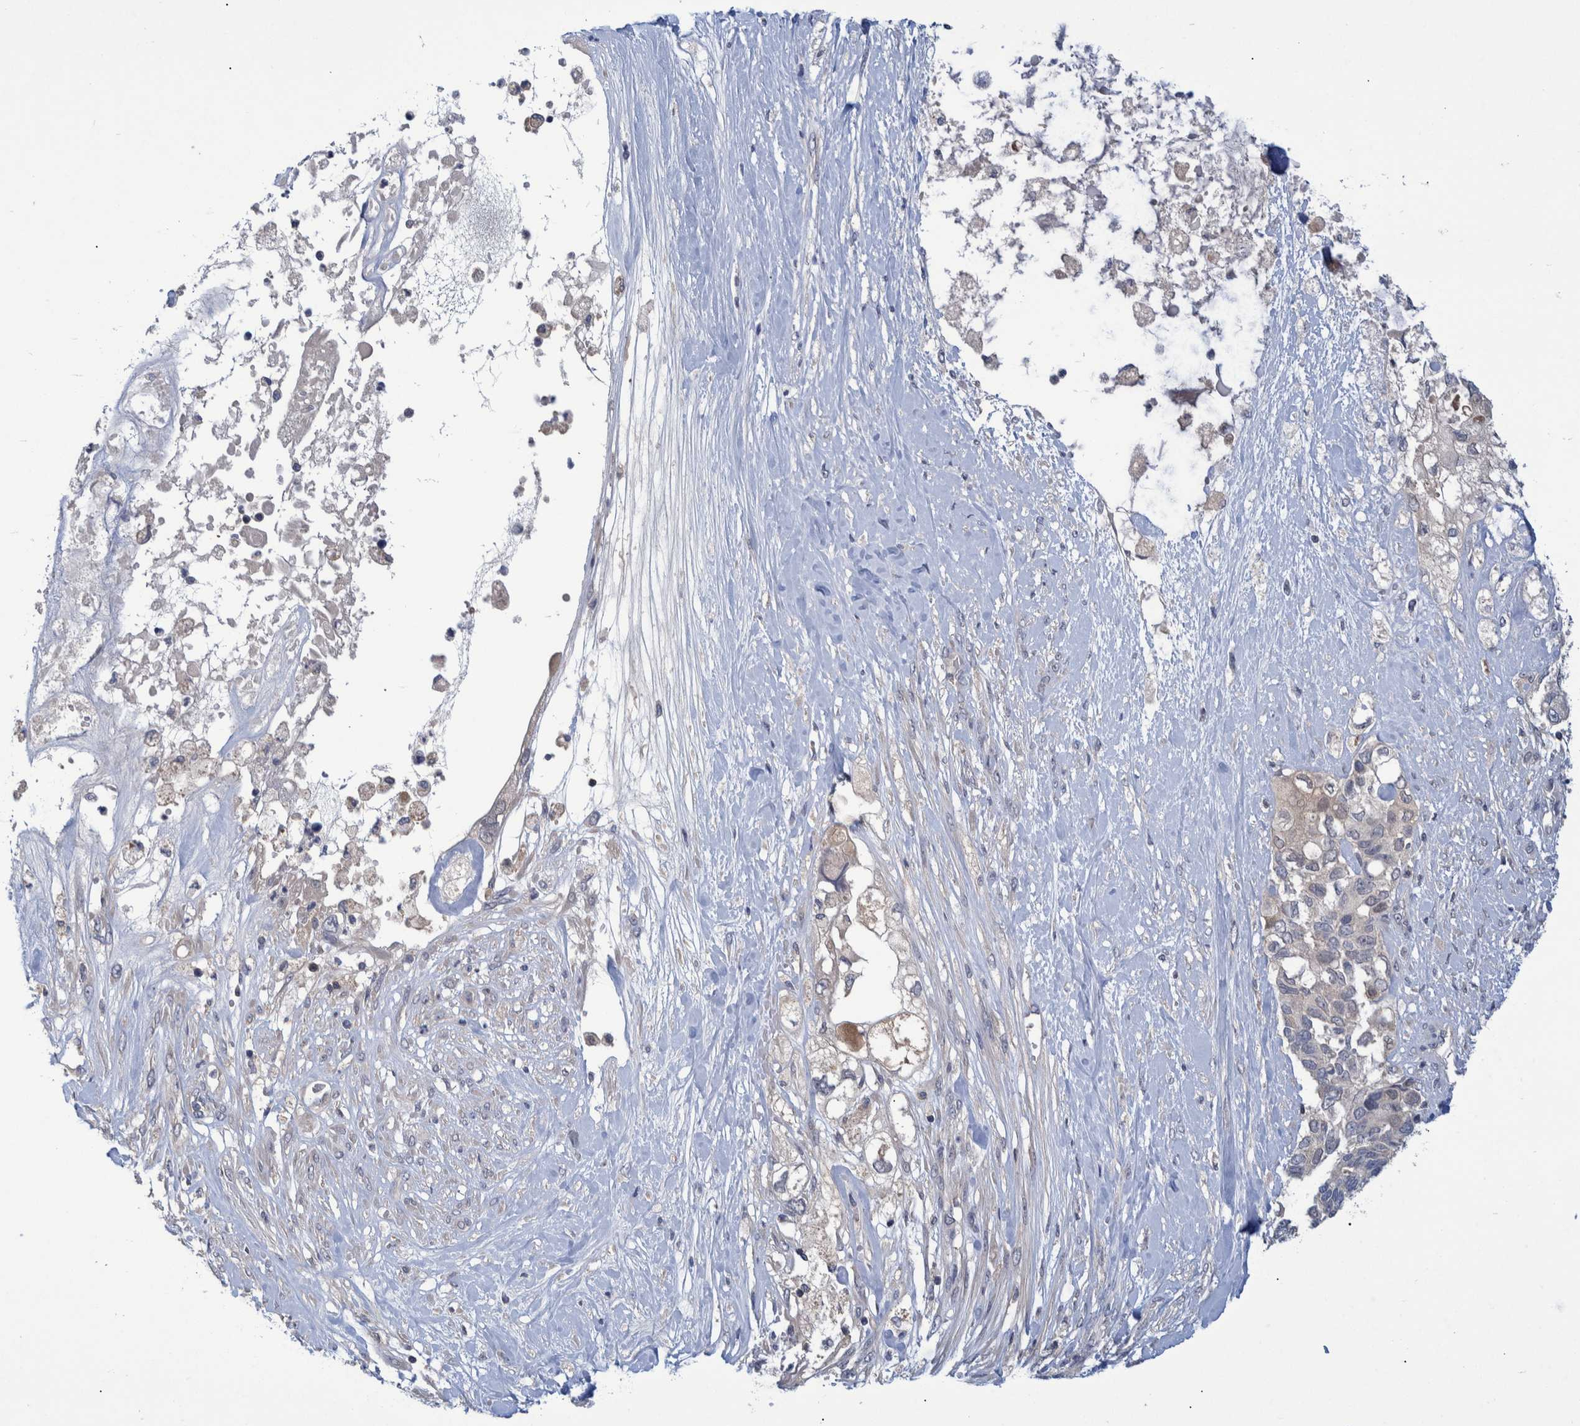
{"staining": {"intensity": "negative", "quantity": "none", "location": "none"}, "tissue": "pancreatic cancer", "cell_type": "Tumor cells", "image_type": "cancer", "snomed": [{"axis": "morphology", "description": "Adenocarcinoma, NOS"}, {"axis": "topography", "description": "Pancreas"}], "caption": "Histopathology image shows no protein positivity in tumor cells of pancreatic cancer (adenocarcinoma) tissue.", "gene": "PCYT2", "patient": {"sex": "female", "age": 56}}